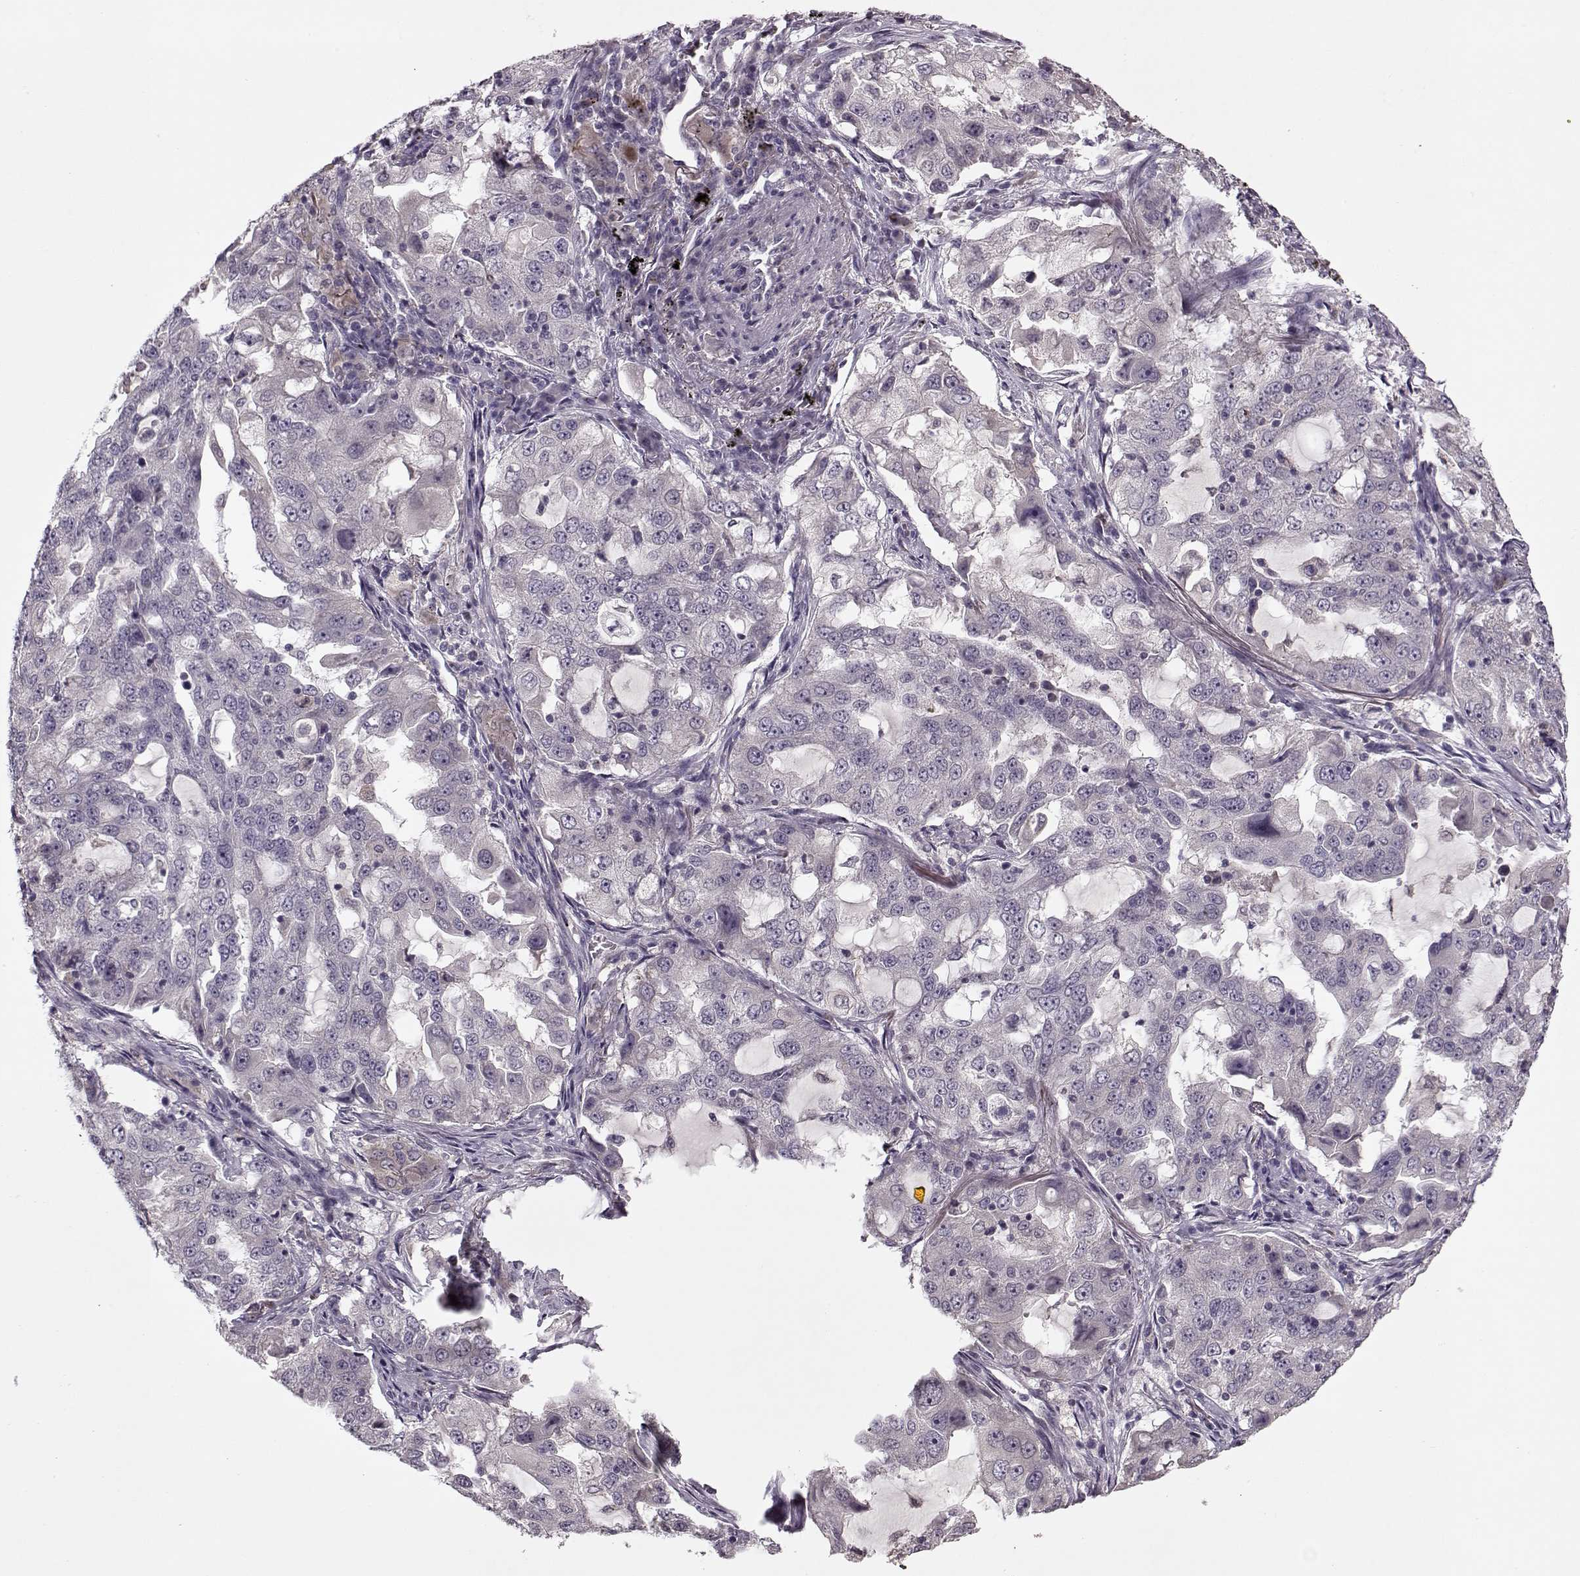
{"staining": {"intensity": "negative", "quantity": "none", "location": "none"}, "tissue": "lung cancer", "cell_type": "Tumor cells", "image_type": "cancer", "snomed": [{"axis": "morphology", "description": "Adenocarcinoma, NOS"}, {"axis": "topography", "description": "Lung"}], "caption": "This is an immunohistochemistry micrograph of human lung cancer. There is no staining in tumor cells.", "gene": "ACOT11", "patient": {"sex": "female", "age": 61}}